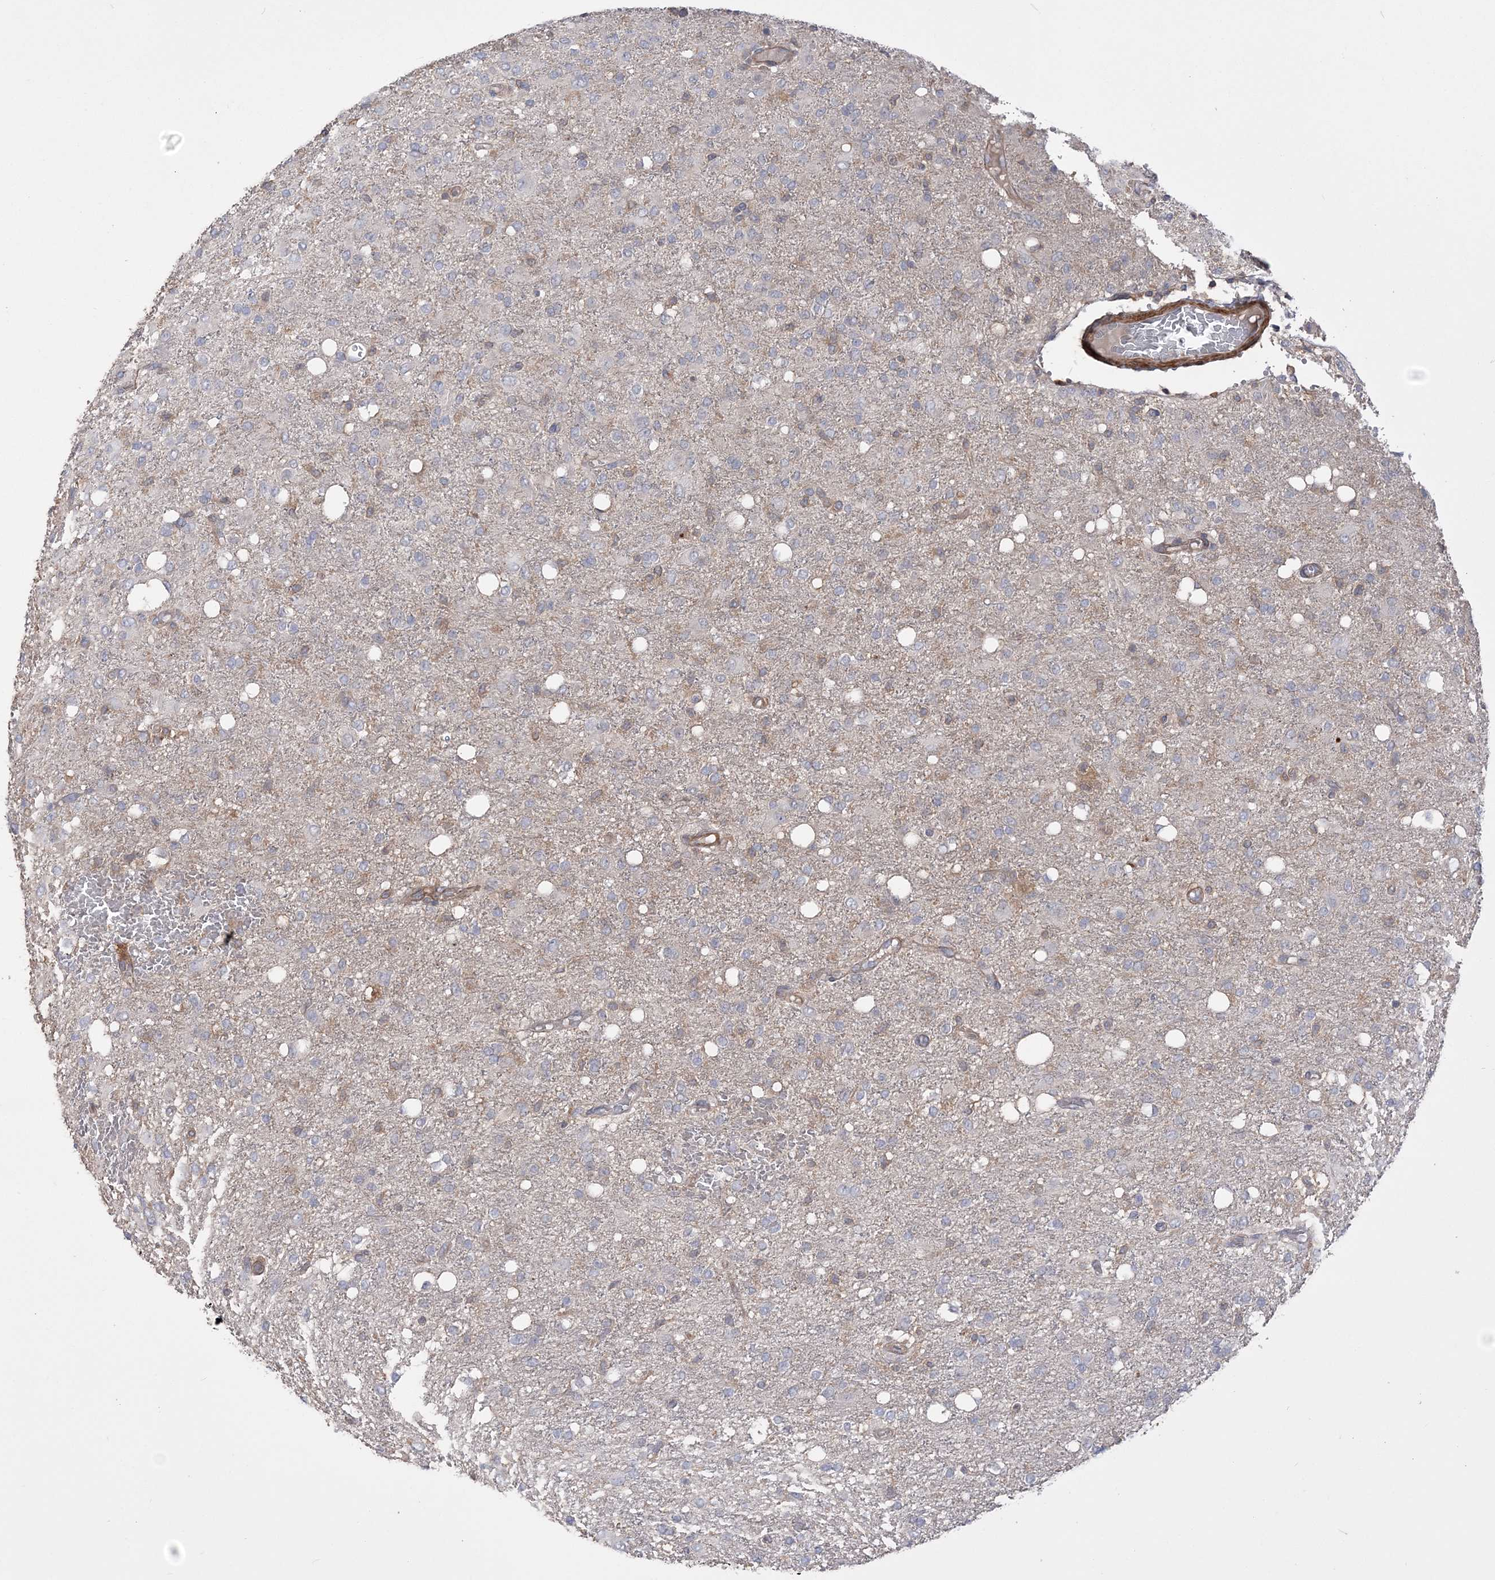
{"staining": {"intensity": "negative", "quantity": "none", "location": "none"}, "tissue": "glioma", "cell_type": "Tumor cells", "image_type": "cancer", "snomed": [{"axis": "morphology", "description": "Glioma, malignant, High grade"}, {"axis": "topography", "description": "Brain"}], "caption": "Tumor cells are negative for brown protein staining in malignant glioma (high-grade).", "gene": "SLFN14", "patient": {"sex": "female", "age": 59}}